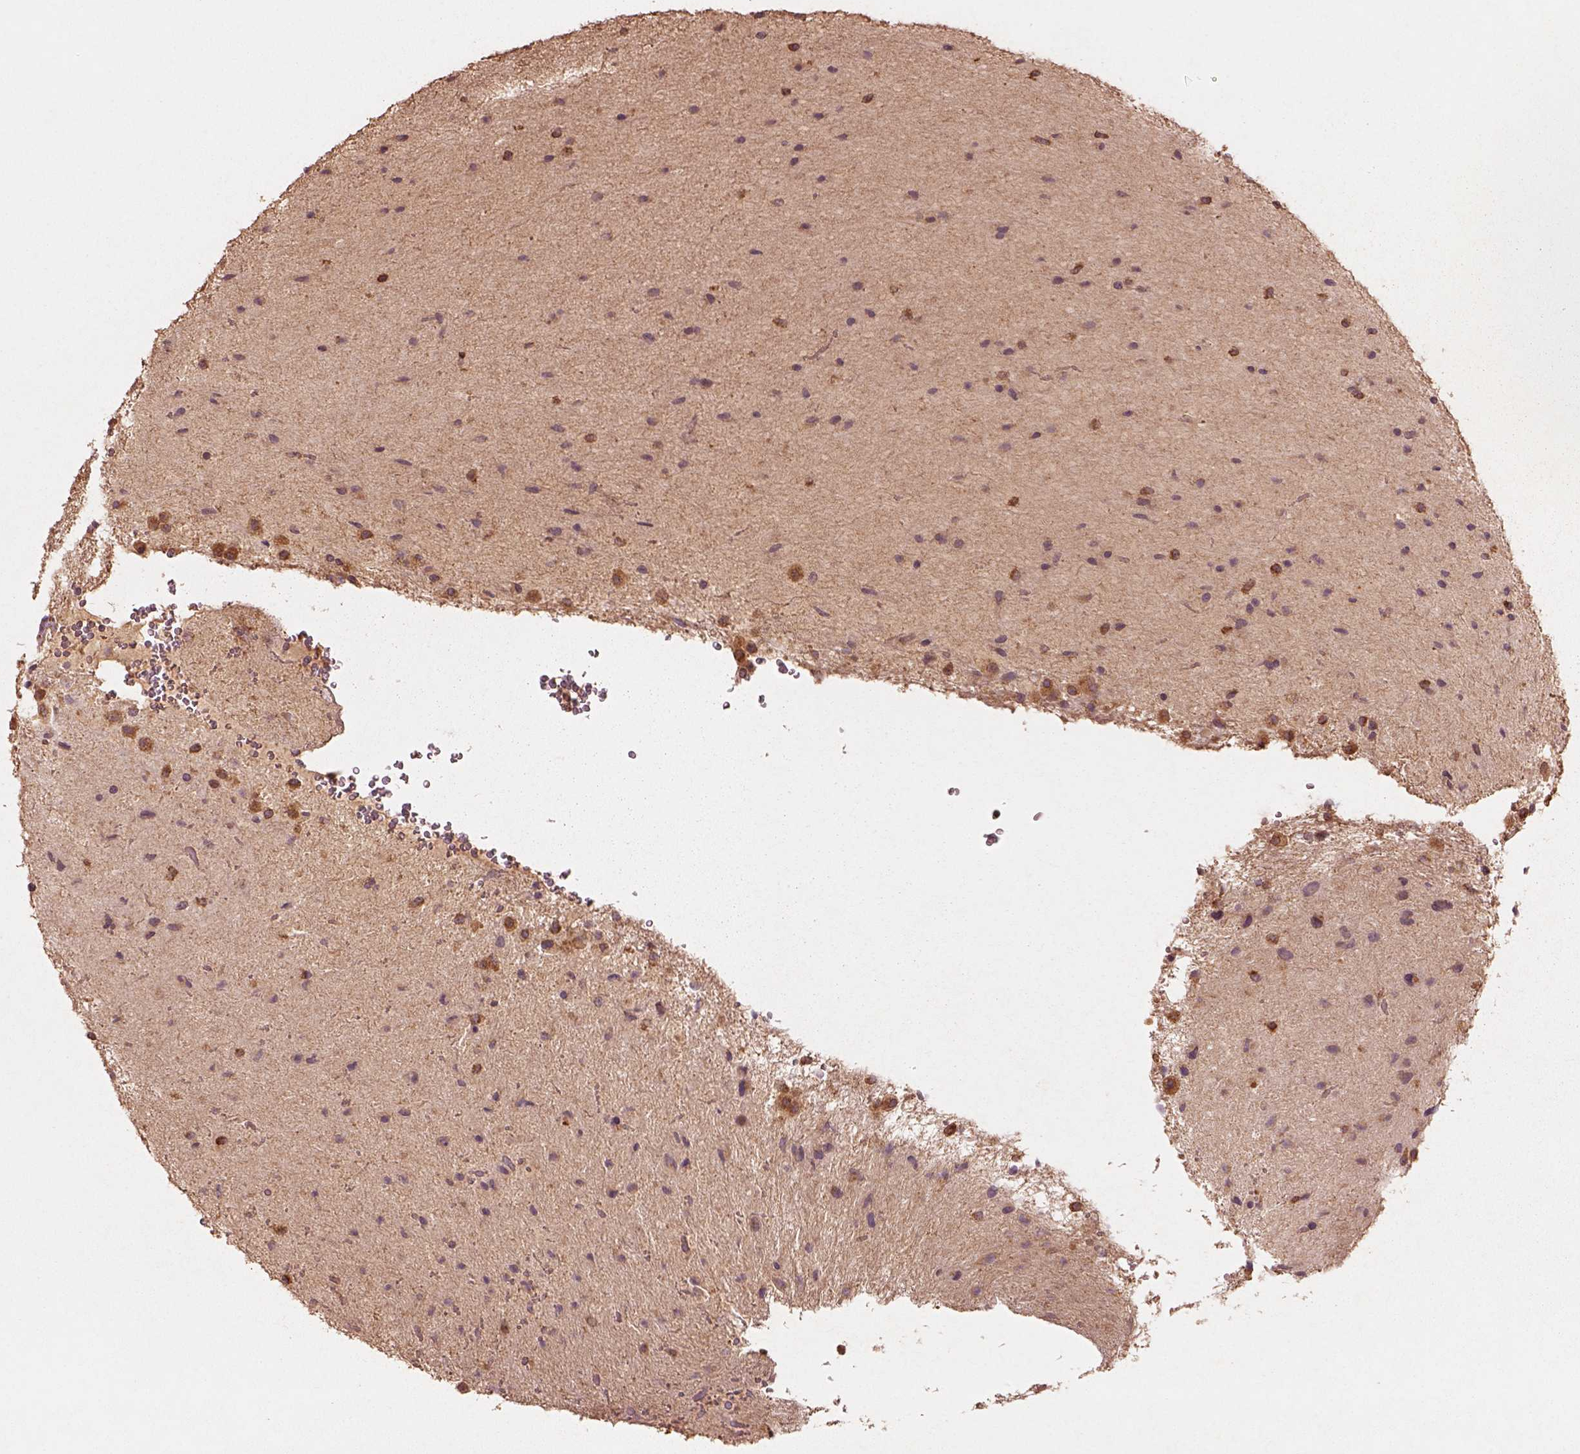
{"staining": {"intensity": "negative", "quantity": "none", "location": "none"}, "tissue": "glioma", "cell_type": "Tumor cells", "image_type": "cancer", "snomed": [{"axis": "morphology", "description": "Glioma, malignant, Low grade"}, {"axis": "topography", "description": "Cerebellum"}], "caption": "This micrograph is of glioma stained with immunohistochemistry (IHC) to label a protein in brown with the nuclei are counter-stained blue. There is no positivity in tumor cells.", "gene": "TRADD", "patient": {"sex": "female", "age": 14}}